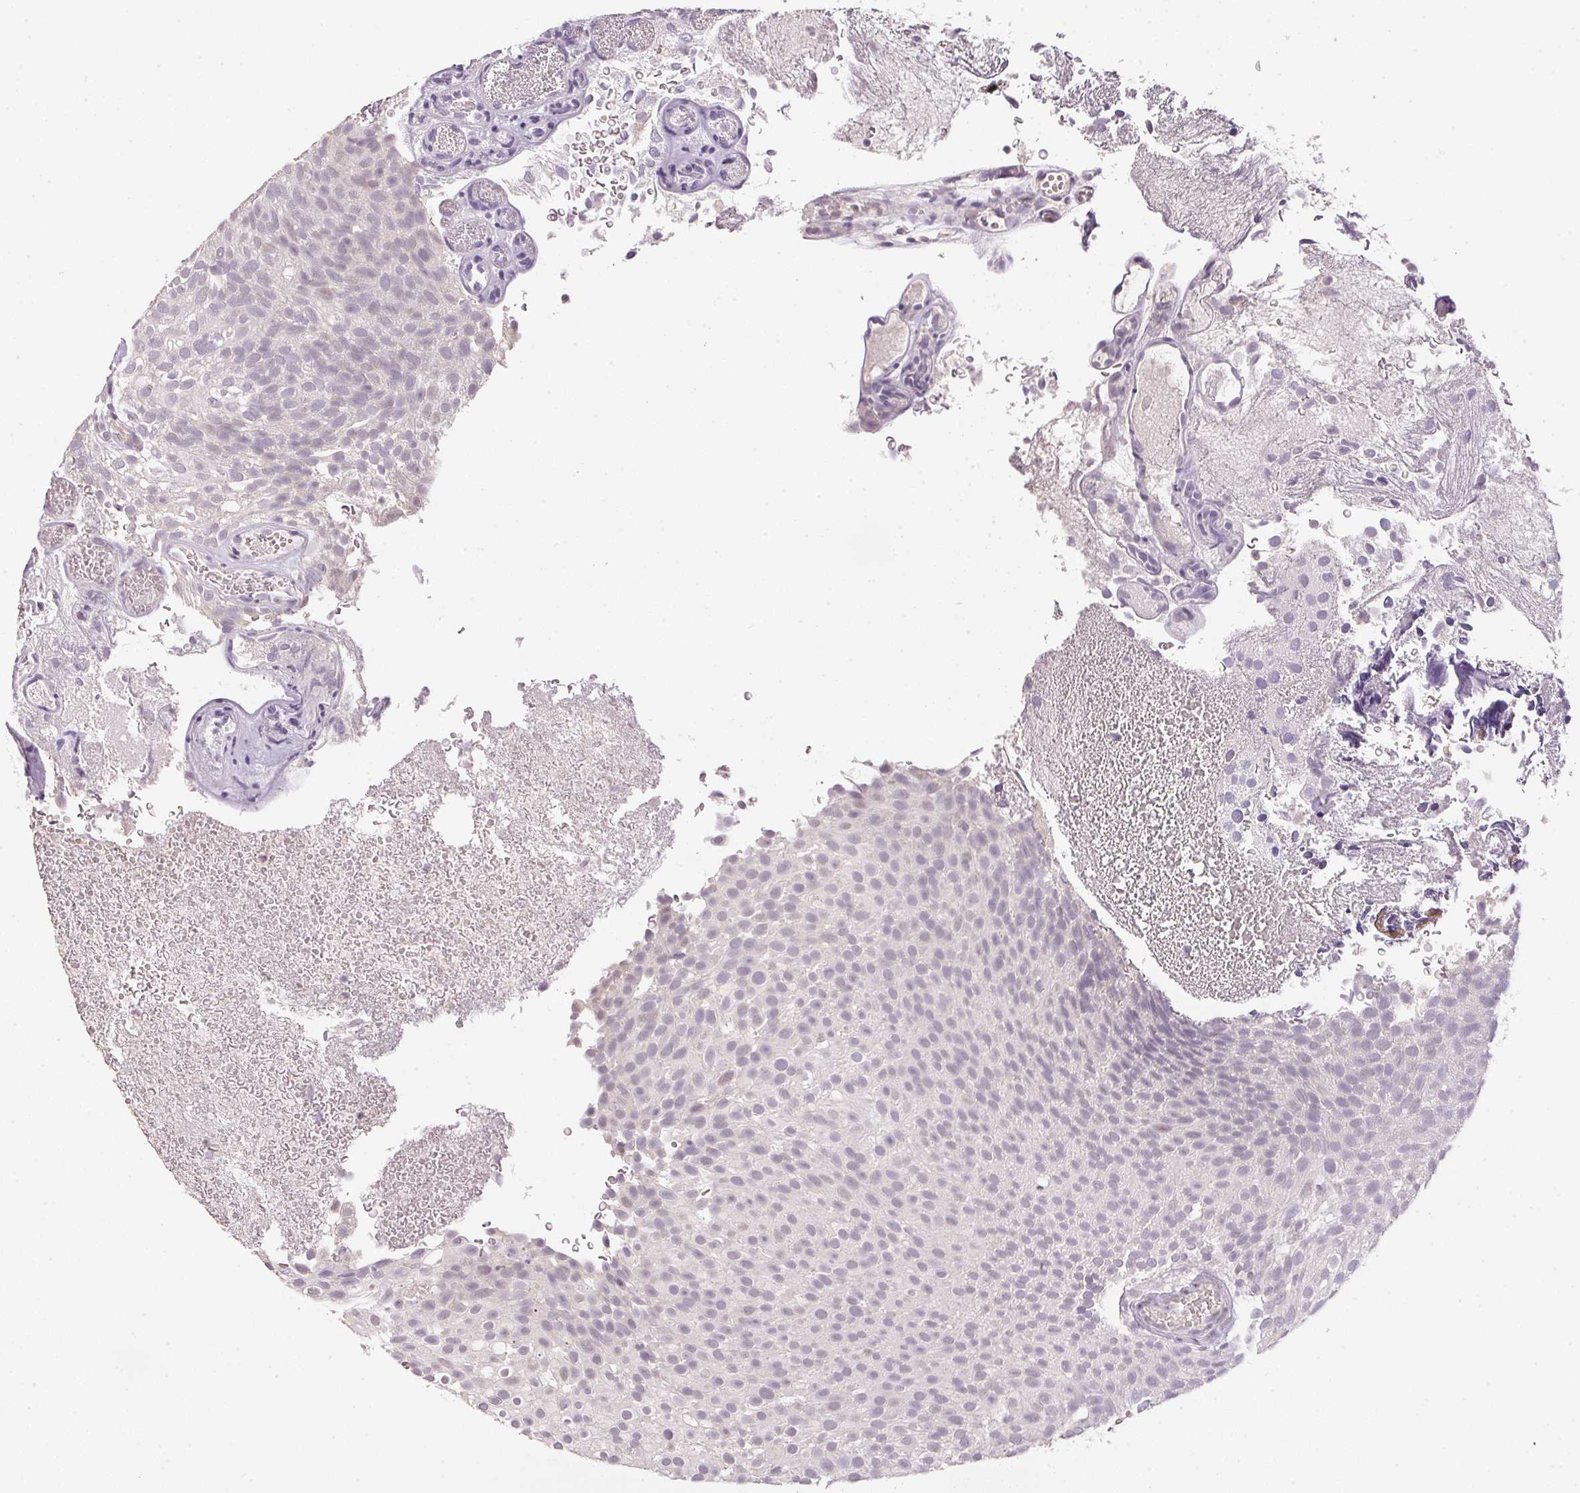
{"staining": {"intensity": "negative", "quantity": "none", "location": "none"}, "tissue": "urothelial cancer", "cell_type": "Tumor cells", "image_type": "cancer", "snomed": [{"axis": "morphology", "description": "Urothelial carcinoma, Low grade"}, {"axis": "topography", "description": "Urinary bladder"}], "caption": "Tumor cells show no significant positivity in urothelial cancer.", "gene": "POLR3G", "patient": {"sex": "male", "age": 78}}